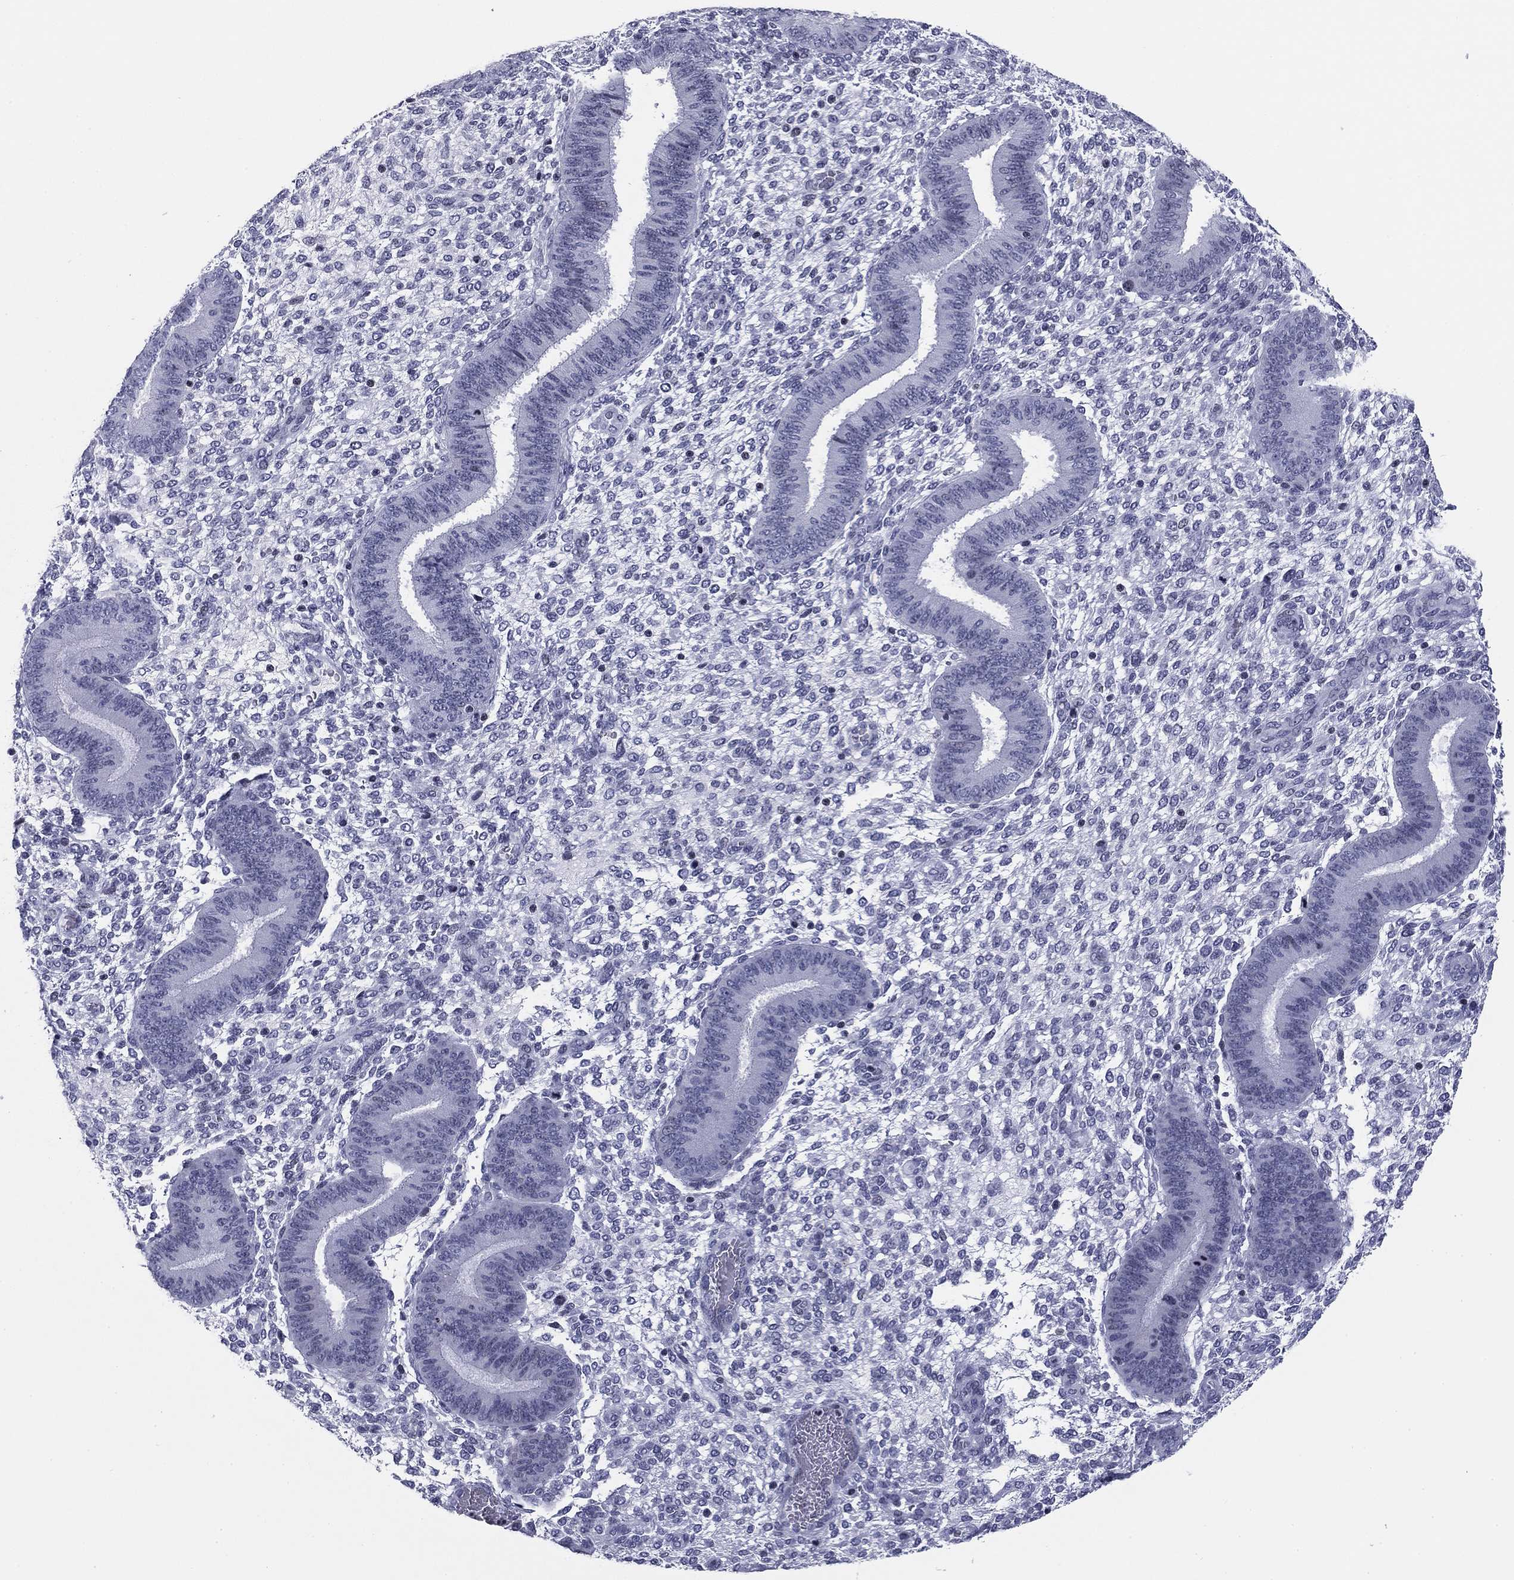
{"staining": {"intensity": "negative", "quantity": "none", "location": "none"}, "tissue": "endometrium", "cell_type": "Cells in endometrial stroma", "image_type": "normal", "snomed": [{"axis": "morphology", "description": "Normal tissue, NOS"}, {"axis": "topography", "description": "Endometrium"}], "caption": "A photomicrograph of endometrium stained for a protein displays no brown staining in cells in endometrial stroma.", "gene": "CCDC144A", "patient": {"sex": "female", "age": 39}}